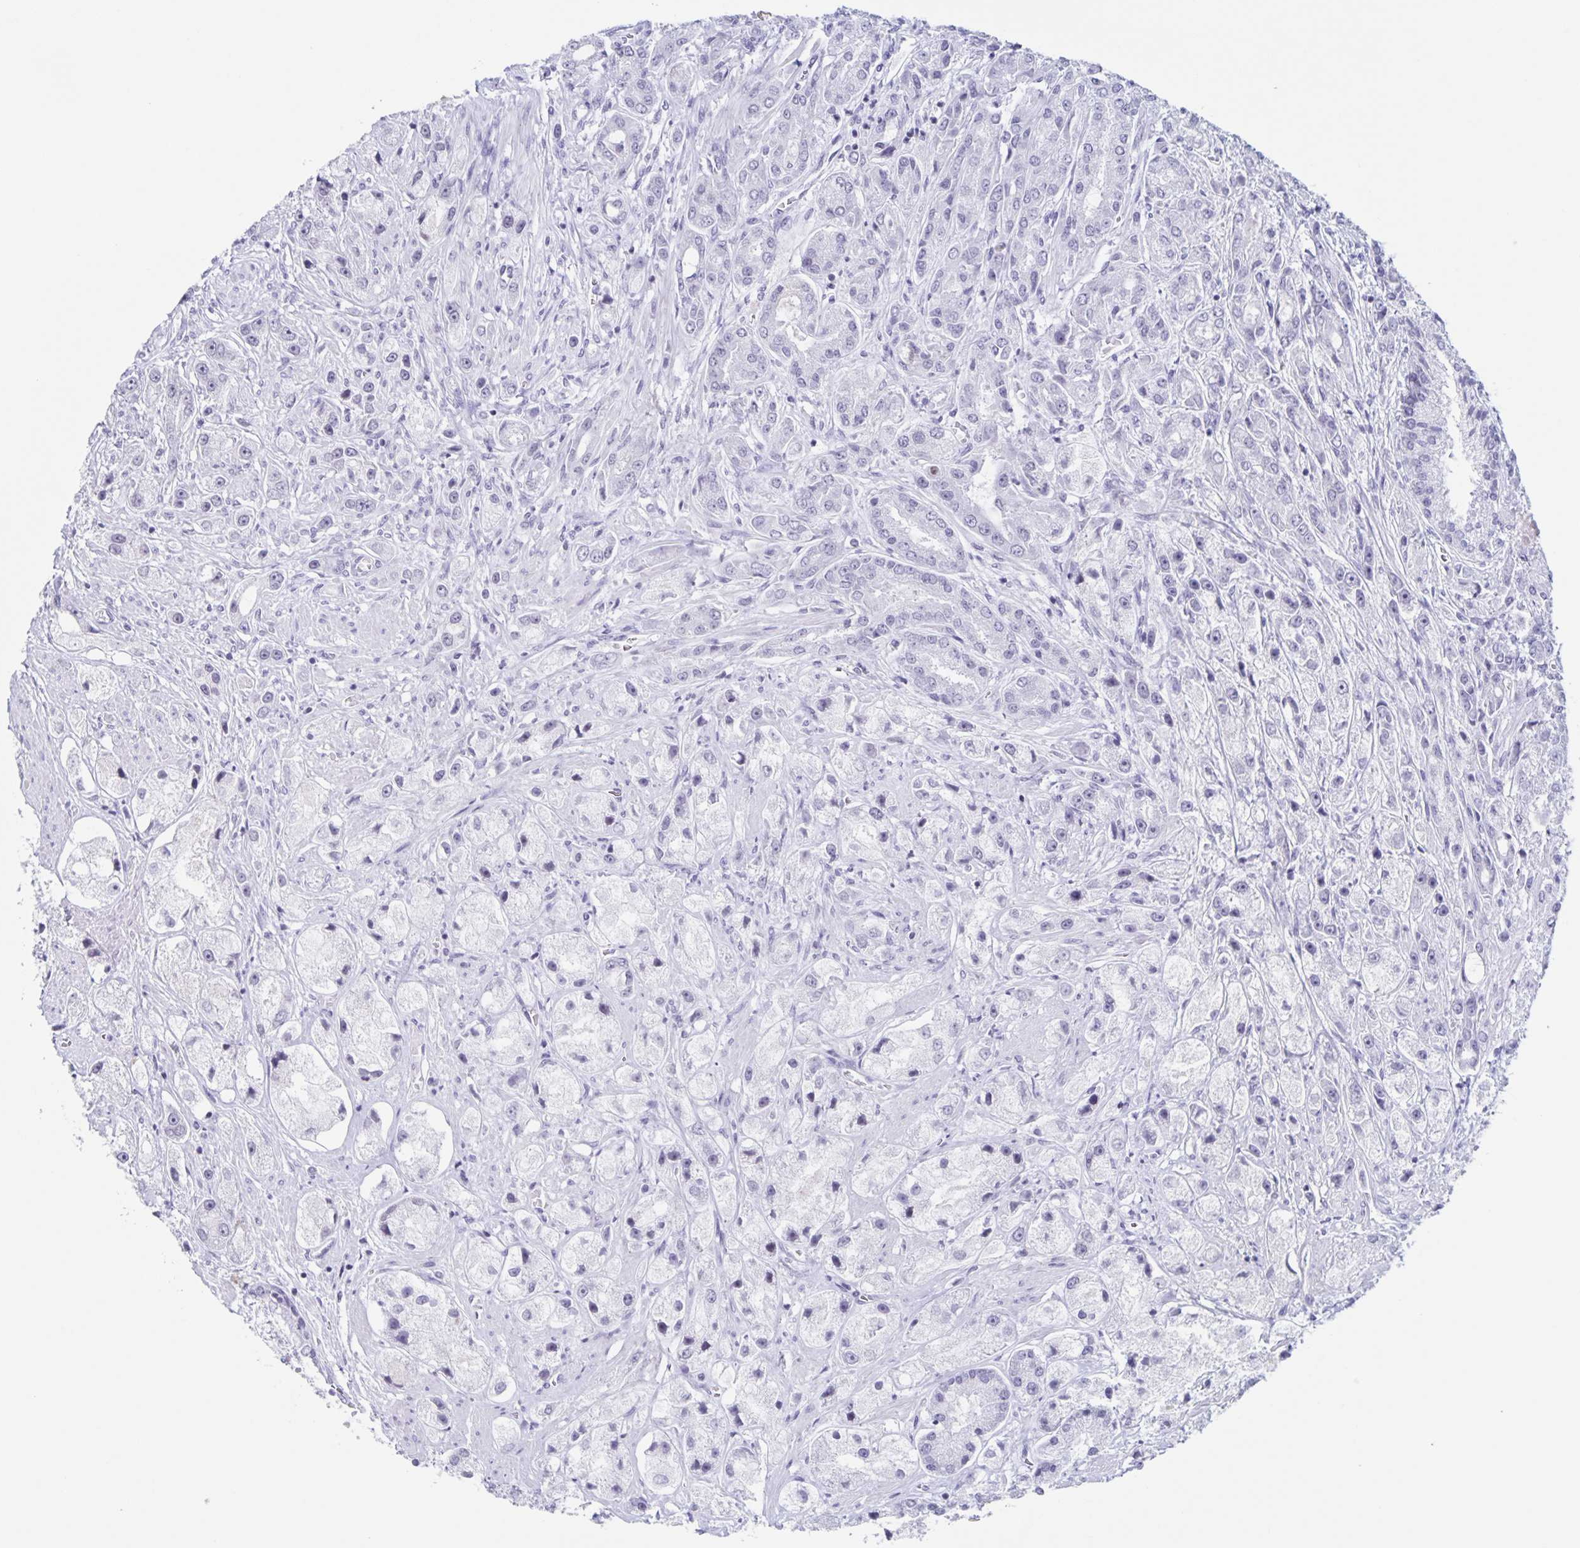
{"staining": {"intensity": "negative", "quantity": "none", "location": "none"}, "tissue": "prostate cancer", "cell_type": "Tumor cells", "image_type": "cancer", "snomed": [{"axis": "morphology", "description": "Adenocarcinoma, High grade"}, {"axis": "topography", "description": "Prostate"}], "caption": "Tumor cells show no significant staining in prostate cancer. (Stains: DAB immunohistochemistry with hematoxylin counter stain, Microscopy: brightfield microscopy at high magnification).", "gene": "LCE6A", "patient": {"sex": "male", "age": 67}}